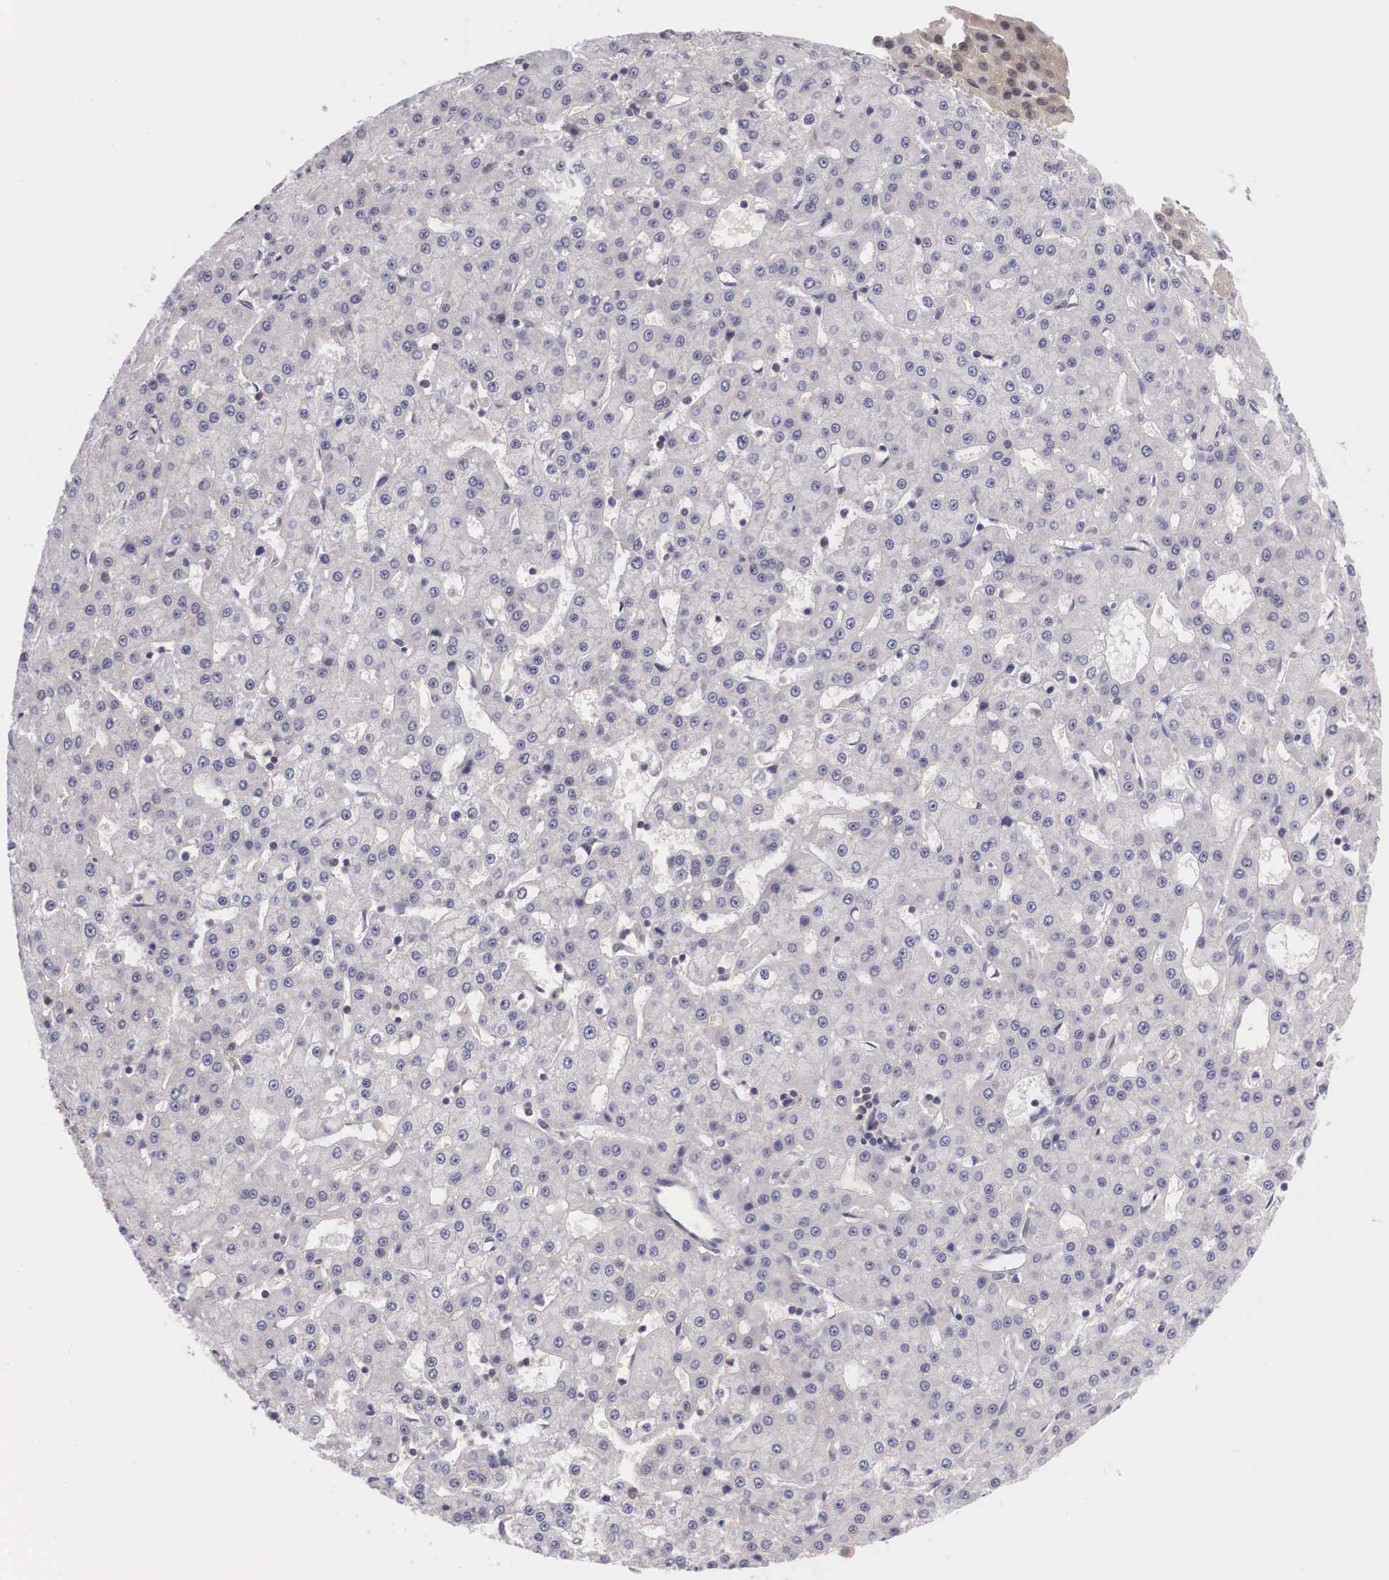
{"staining": {"intensity": "negative", "quantity": "none", "location": "none"}, "tissue": "liver cancer", "cell_type": "Tumor cells", "image_type": "cancer", "snomed": [{"axis": "morphology", "description": "Carcinoma, Hepatocellular, NOS"}, {"axis": "topography", "description": "Liver"}], "caption": "A histopathology image of liver cancer stained for a protein shows no brown staining in tumor cells.", "gene": "IGBP1", "patient": {"sex": "male", "age": 47}}